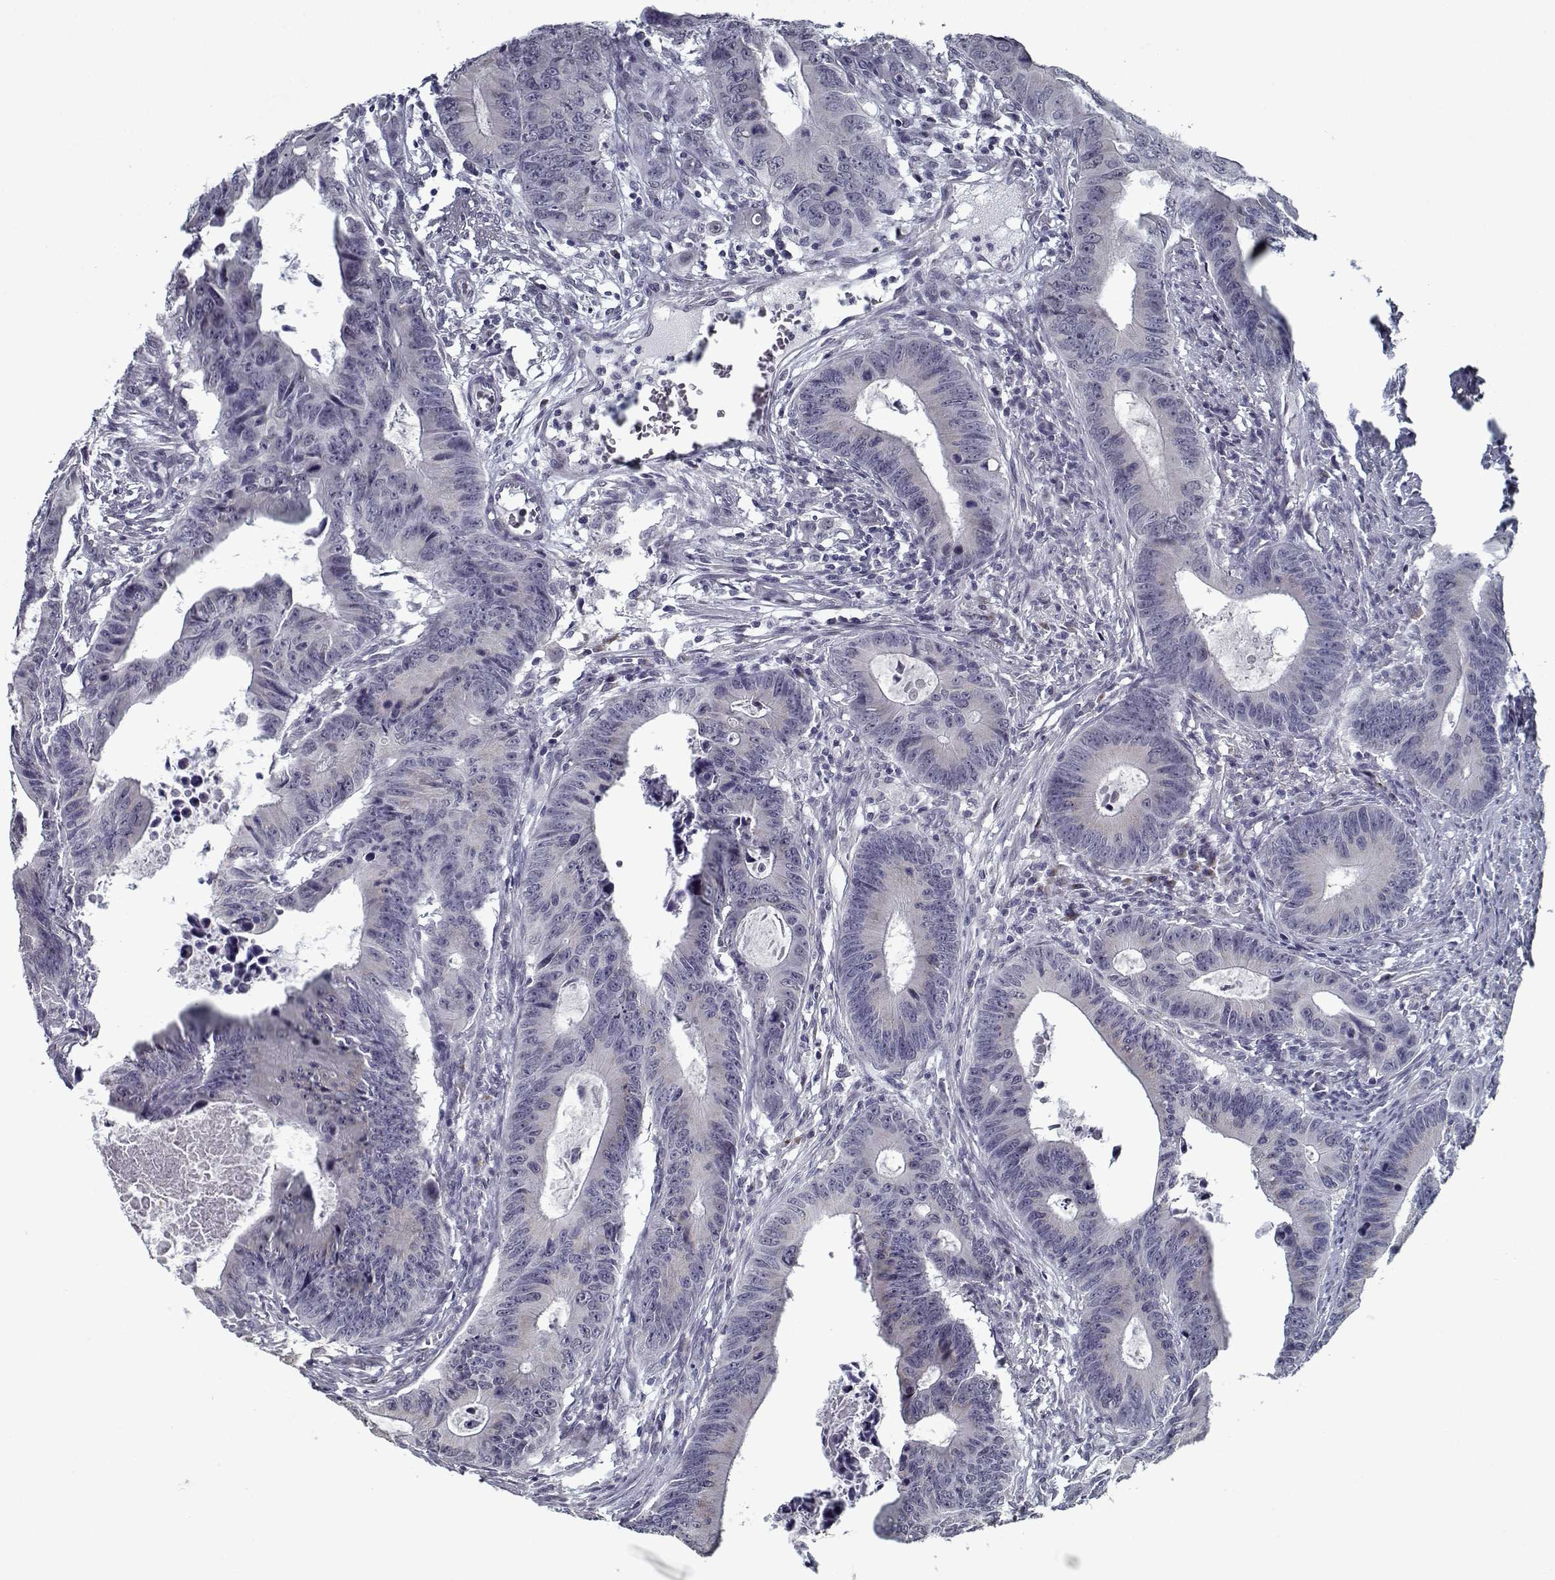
{"staining": {"intensity": "negative", "quantity": "none", "location": "none"}, "tissue": "colorectal cancer", "cell_type": "Tumor cells", "image_type": "cancer", "snomed": [{"axis": "morphology", "description": "Adenocarcinoma, NOS"}, {"axis": "topography", "description": "Colon"}], "caption": "DAB (3,3'-diaminobenzidine) immunohistochemical staining of adenocarcinoma (colorectal) shows no significant staining in tumor cells.", "gene": "SEC16B", "patient": {"sex": "female", "age": 87}}